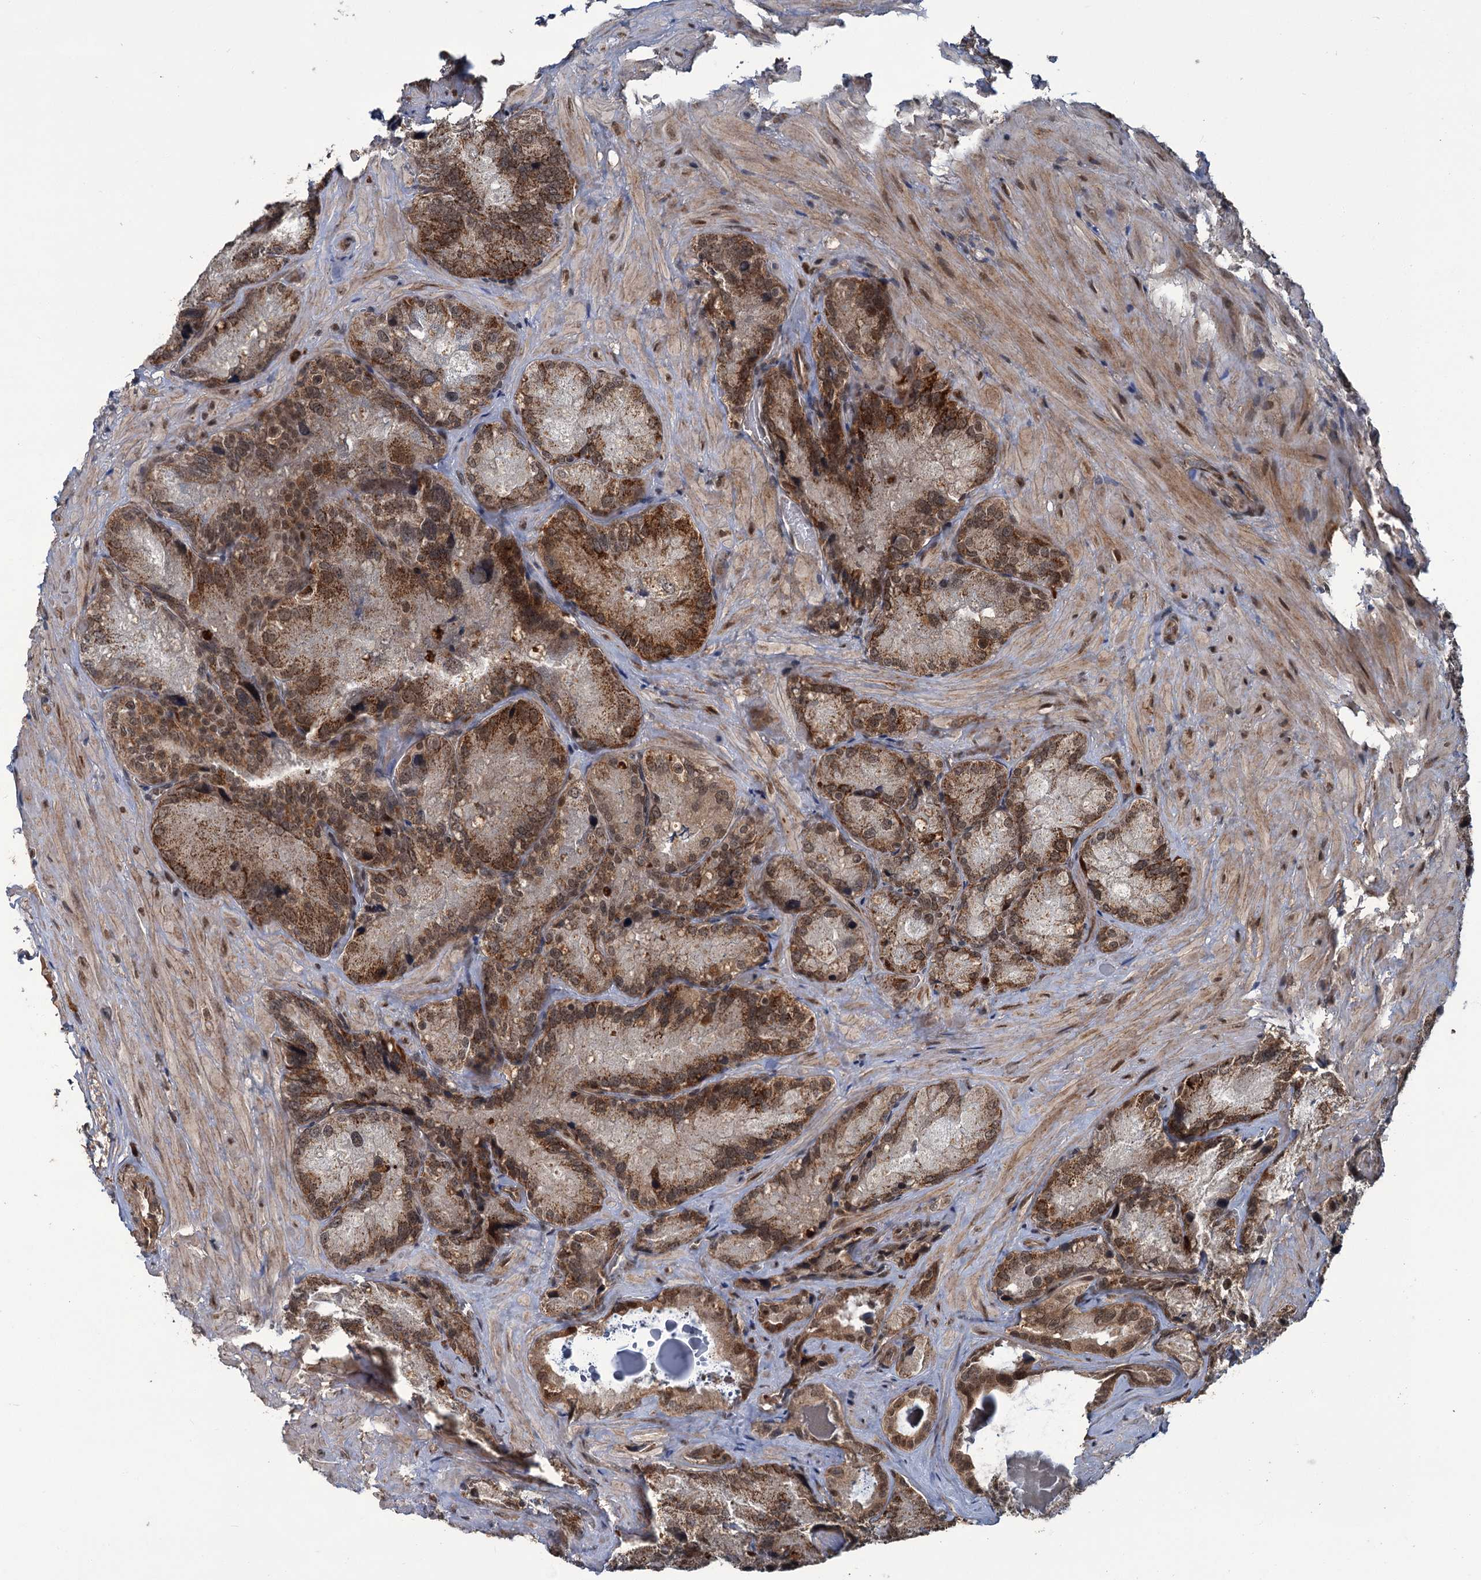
{"staining": {"intensity": "moderate", "quantity": ">75%", "location": "cytoplasmic/membranous,nuclear"}, "tissue": "seminal vesicle", "cell_type": "Glandular cells", "image_type": "normal", "snomed": [{"axis": "morphology", "description": "Normal tissue, NOS"}, {"axis": "topography", "description": "Seminal veicle"}], "caption": "A brown stain highlights moderate cytoplasmic/membranous,nuclear expression of a protein in glandular cells of normal seminal vesicle.", "gene": "KANSL2", "patient": {"sex": "male", "age": 62}}